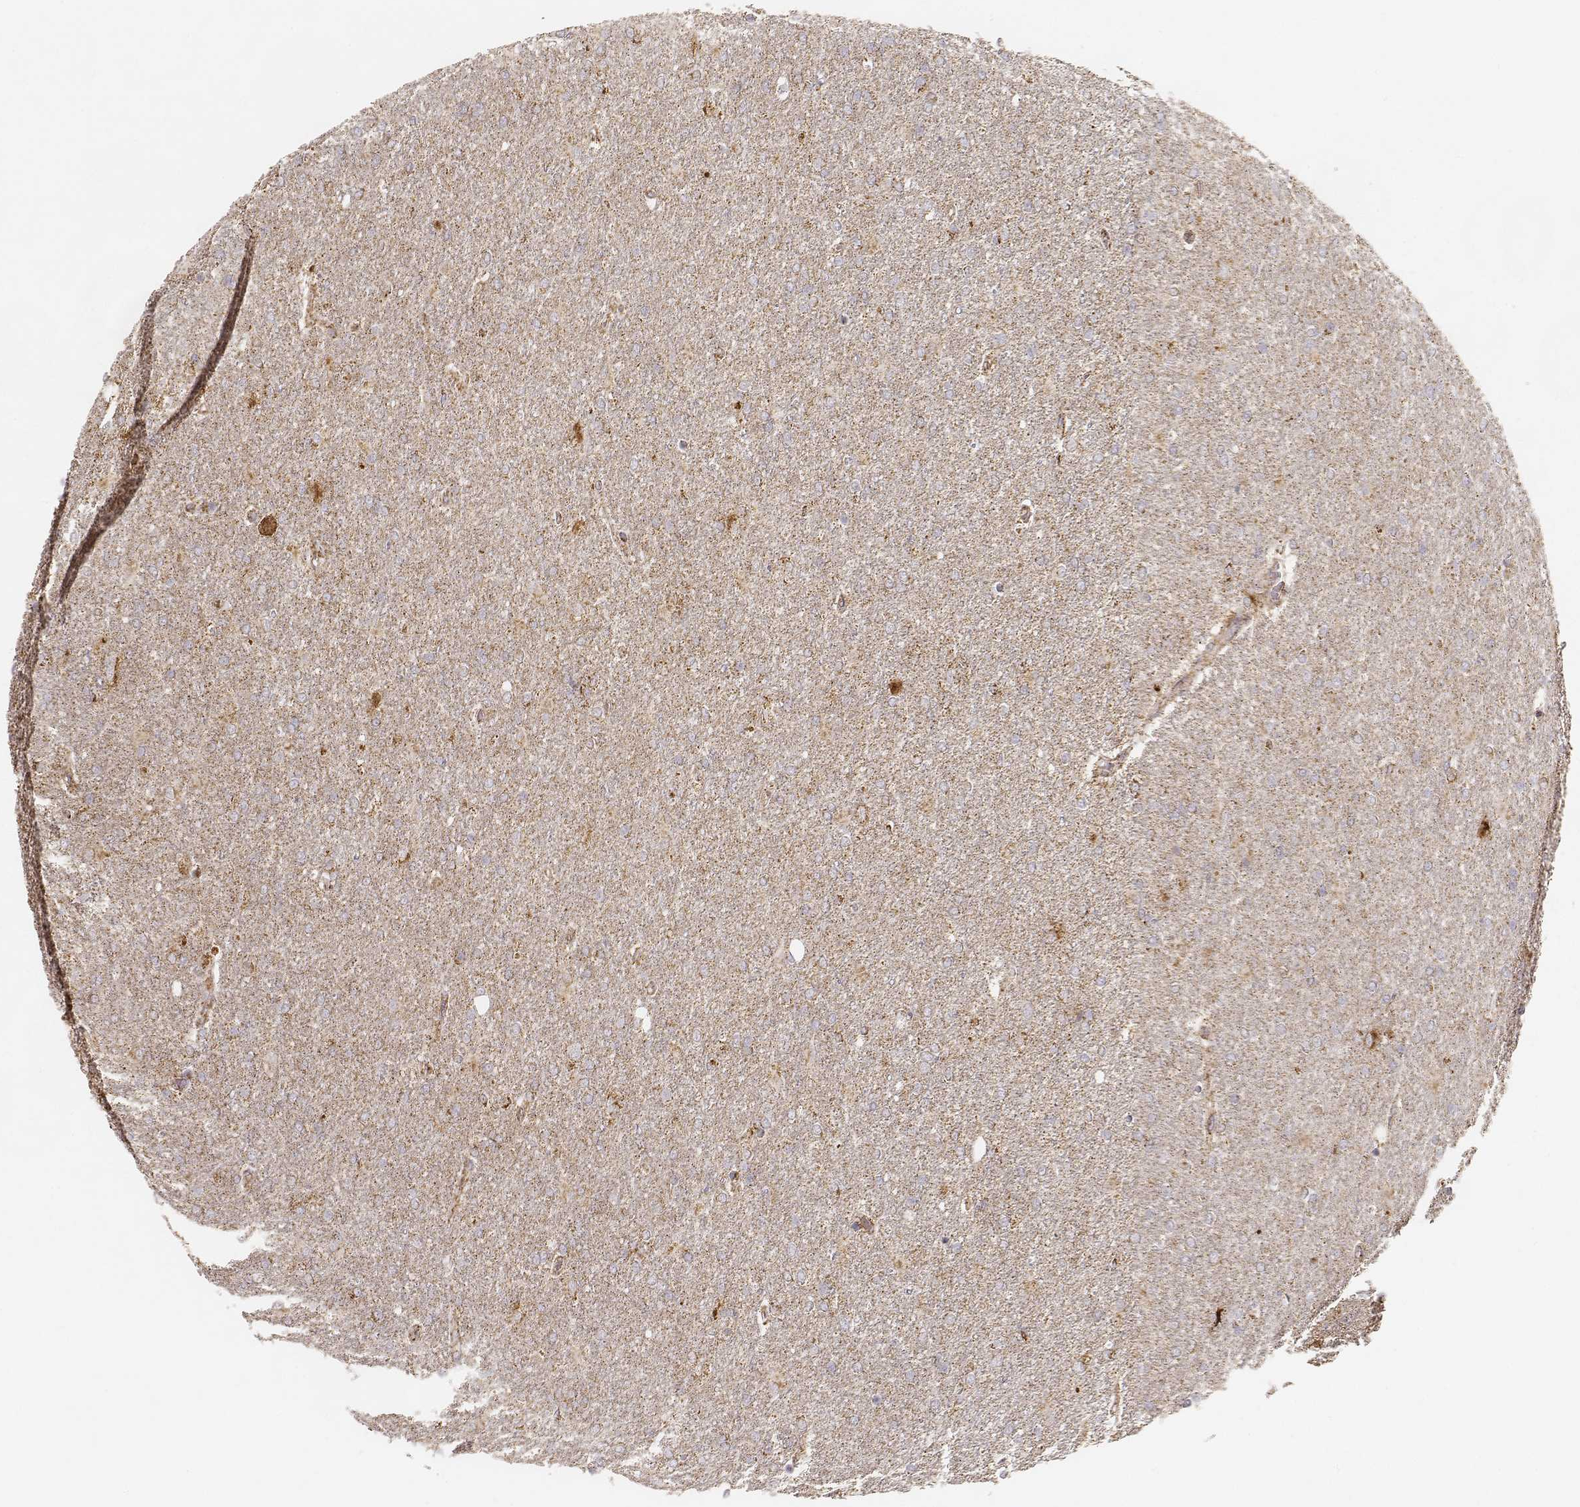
{"staining": {"intensity": "weak", "quantity": "<25%", "location": "cytoplasmic/membranous"}, "tissue": "glioma", "cell_type": "Tumor cells", "image_type": "cancer", "snomed": [{"axis": "morphology", "description": "Glioma, malignant, High grade"}, {"axis": "topography", "description": "Cerebral cortex"}], "caption": "This image is of glioma stained with immunohistochemistry (IHC) to label a protein in brown with the nuclei are counter-stained blue. There is no positivity in tumor cells.", "gene": "CS", "patient": {"sex": "male", "age": 70}}